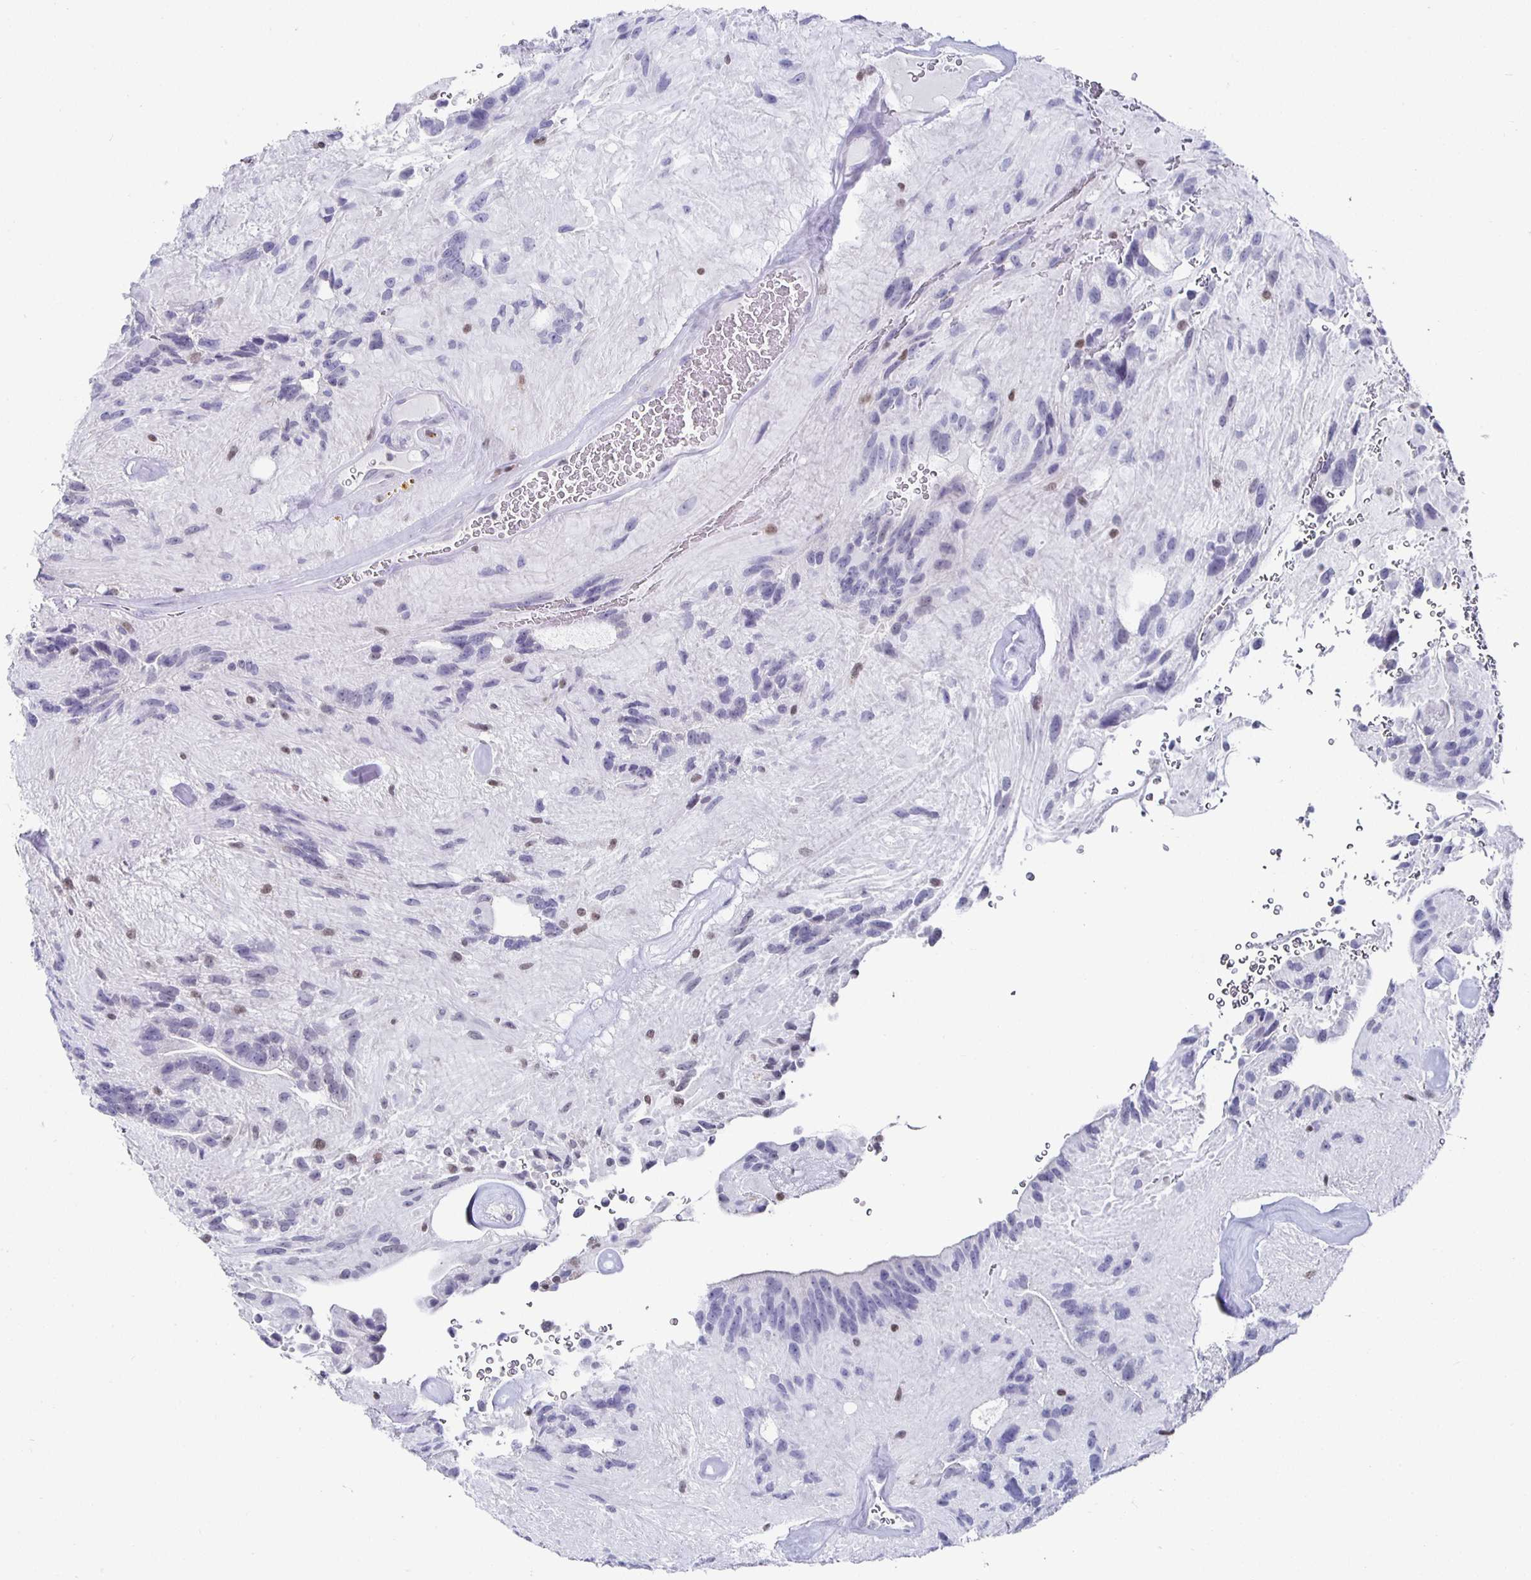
{"staining": {"intensity": "negative", "quantity": "none", "location": "none"}, "tissue": "glioma", "cell_type": "Tumor cells", "image_type": "cancer", "snomed": [{"axis": "morphology", "description": "Glioma, malignant, Low grade"}, {"axis": "topography", "description": "Brain"}], "caption": "The image displays no staining of tumor cells in glioma.", "gene": "RUNX2", "patient": {"sex": "male", "age": 31}}